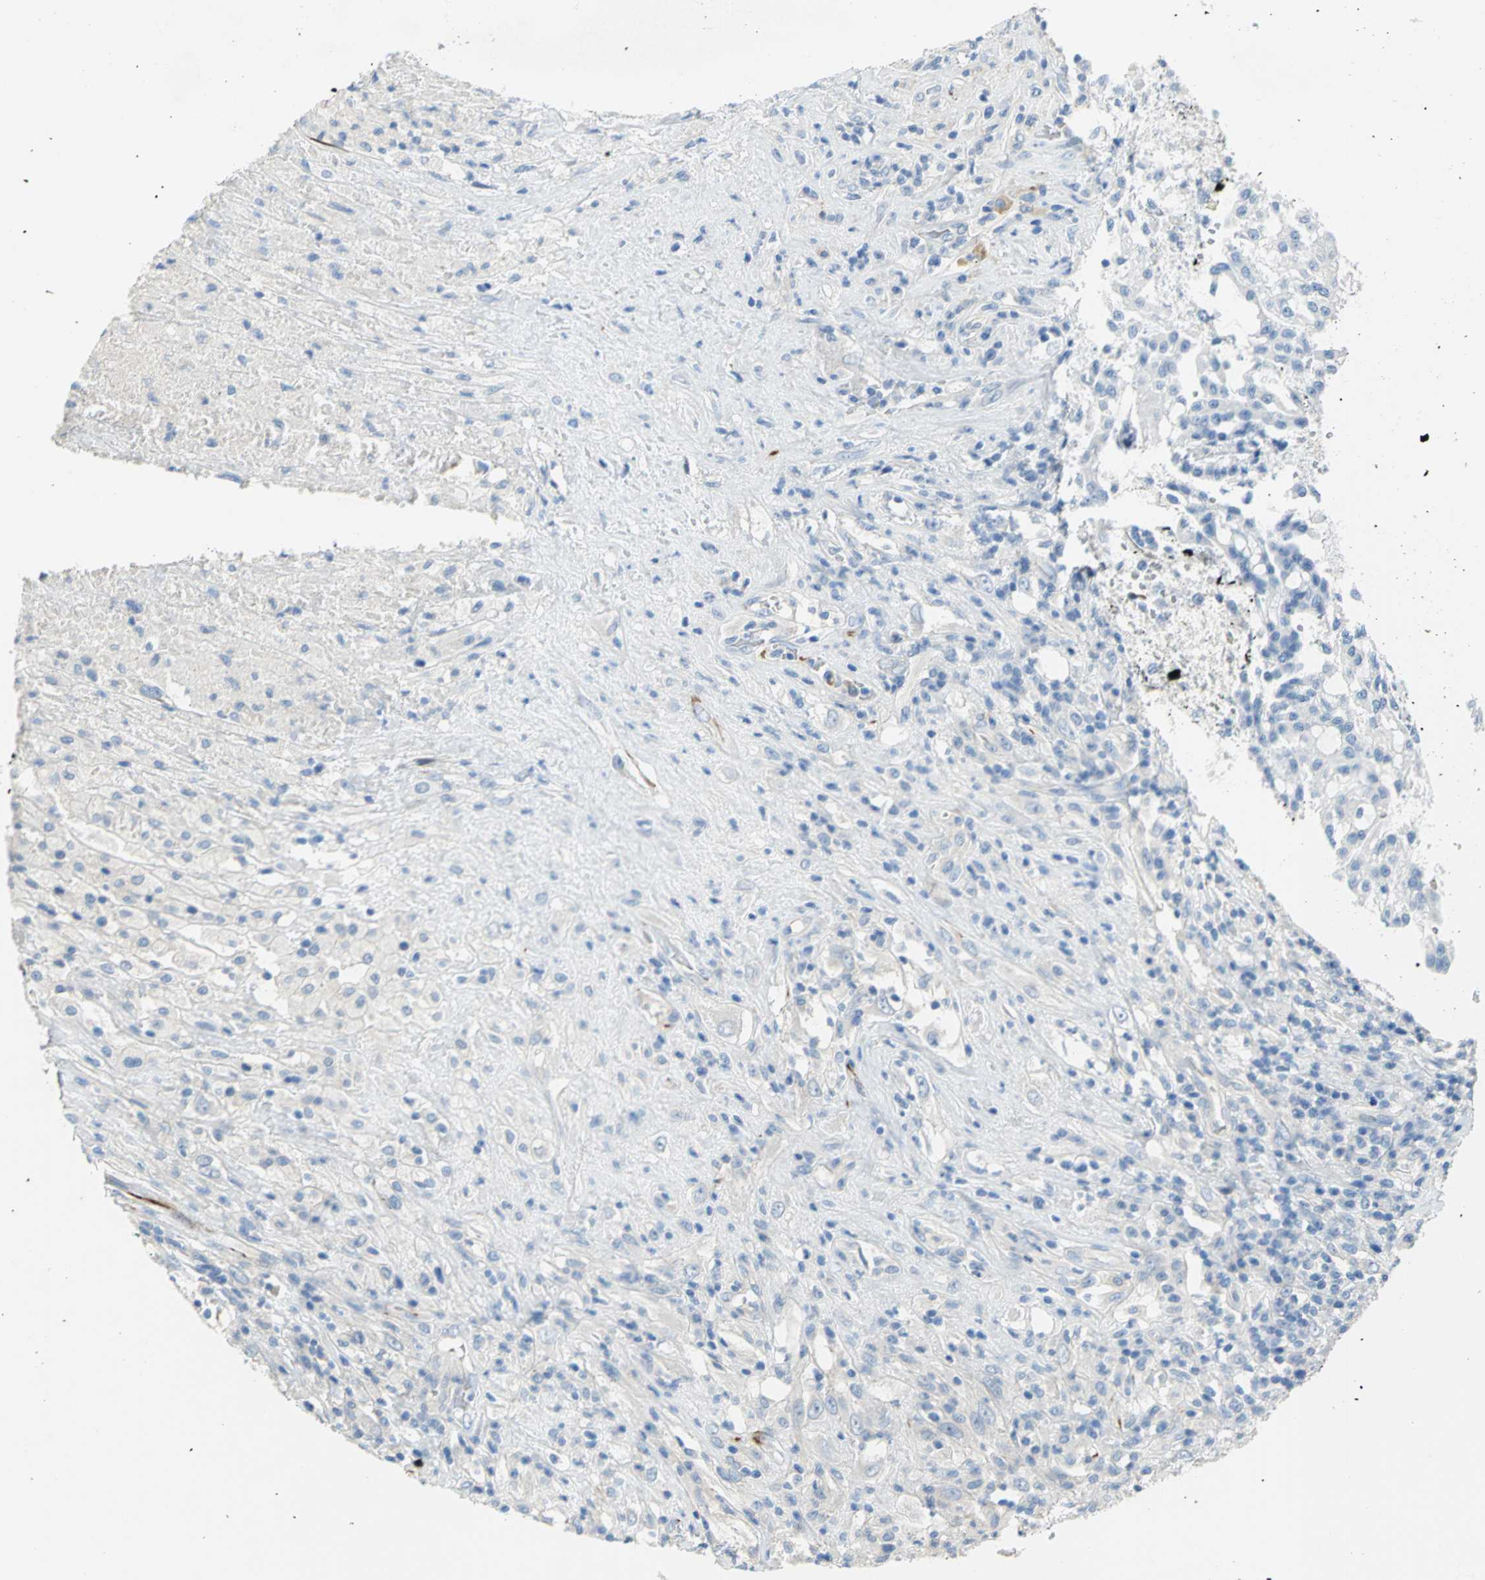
{"staining": {"intensity": "negative", "quantity": "none", "location": "none"}, "tissue": "testis cancer", "cell_type": "Tumor cells", "image_type": "cancer", "snomed": [{"axis": "morphology", "description": "Necrosis, NOS"}, {"axis": "morphology", "description": "Carcinoma, Embryonal, NOS"}, {"axis": "topography", "description": "Testis"}], "caption": "Immunohistochemistry (IHC) photomicrograph of testis cancer stained for a protein (brown), which shows no staining in tumor cells. (Stains: DAB IHC with hematoxylin counter stain, Microscopy: brightfield microscopy at high magnification).", "gene": "ALOX15", "patient": {"sex": "male", "age": 19}}